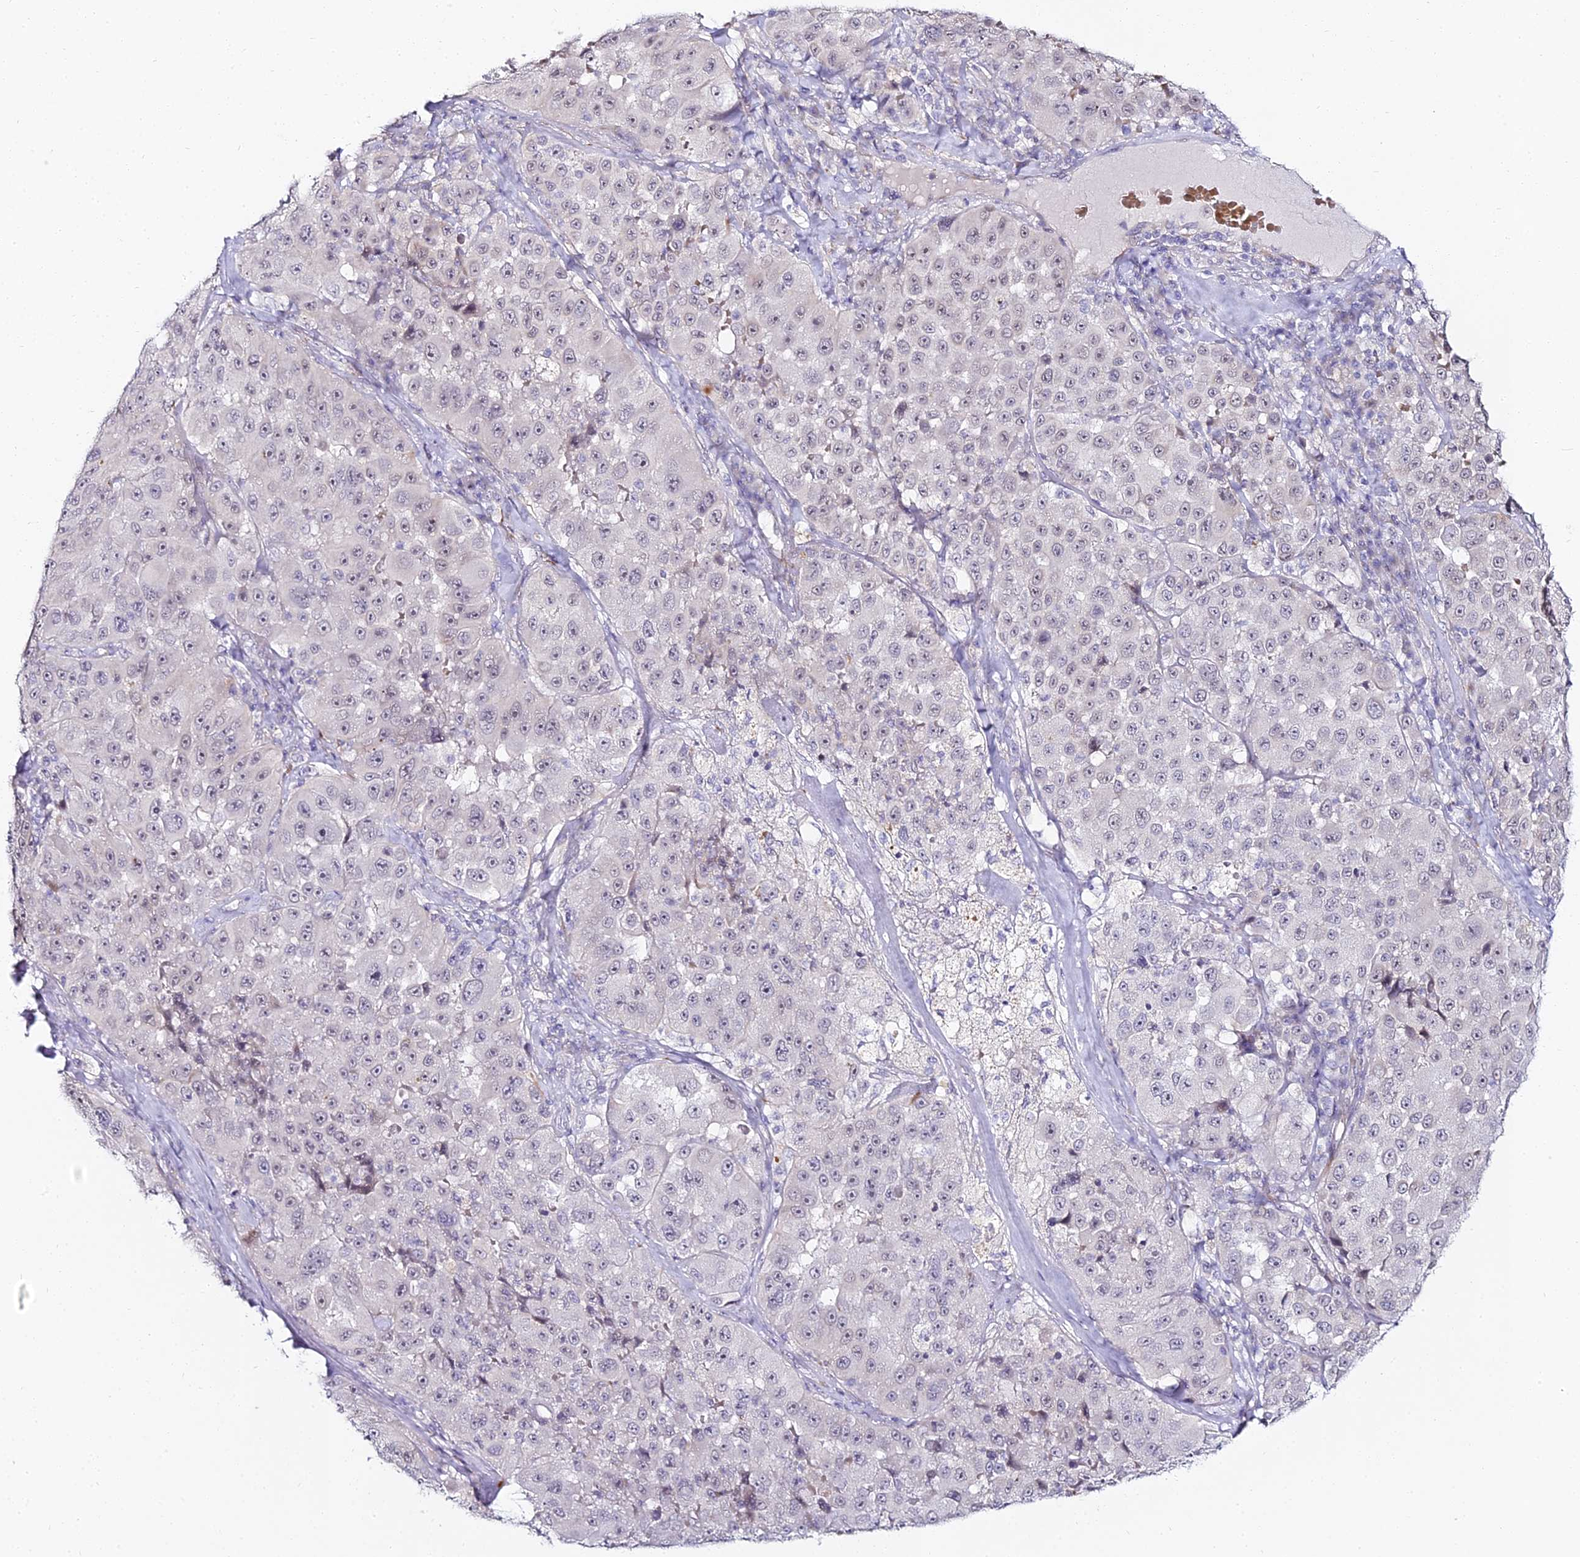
{"staining": {"intensity": "negative", "quantity": "none", "location": "none"}, "tissue": "melanoma", "cell_type": "Tumor cells", "image_type": "cancer", "snomed": [{"axis": "morphology", "description": "Malignant melanoma, Metastatic site"}, {"axis": "topography", "description": "Lymph node"}], "caption": "Photomicrograph shows no significant protein expression in tumor cells of melanoma.", "gene": "ALPG", "patient": {"sex": "male", "age": 62}}